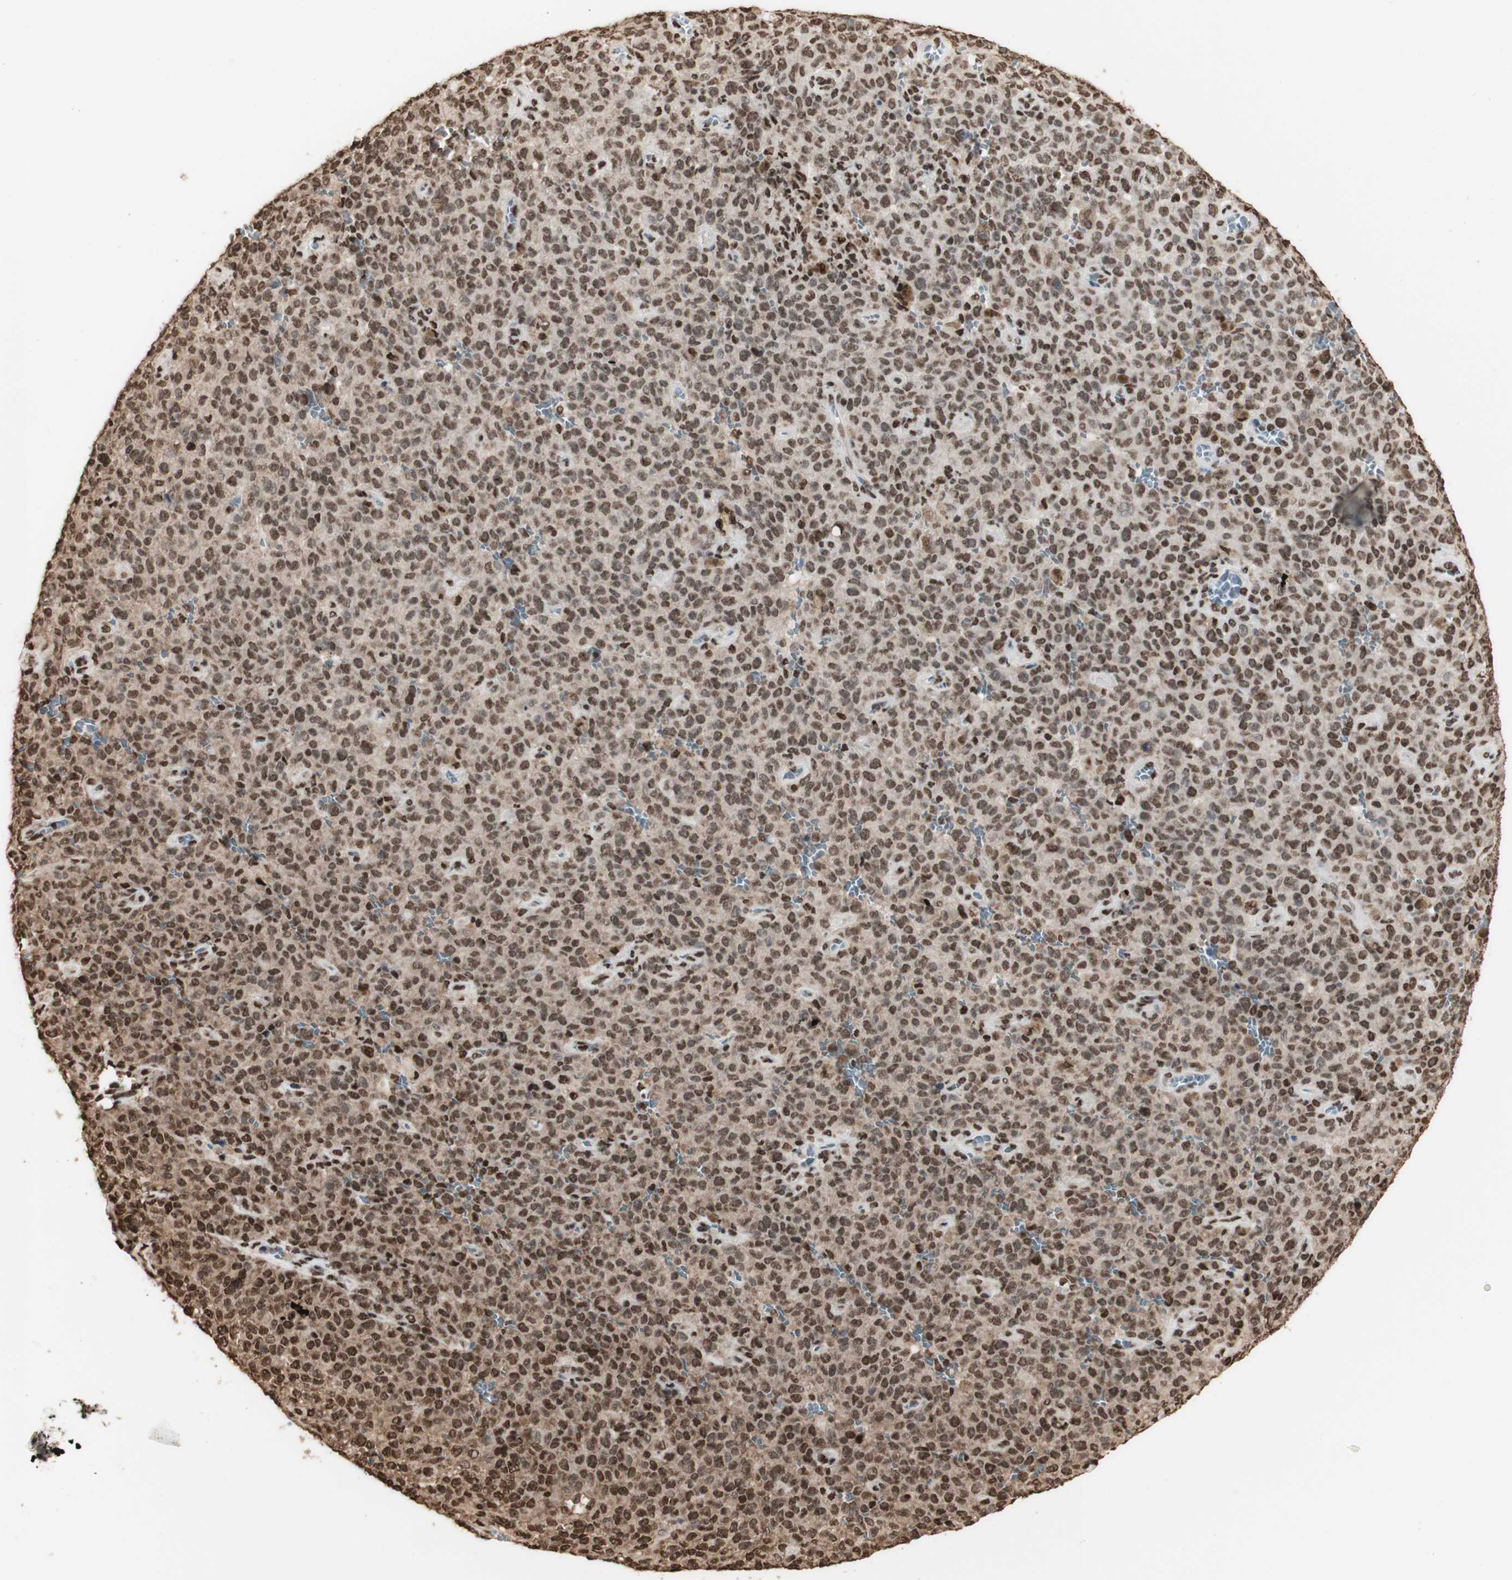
{"staining": {"intensity": "strong", "quantity": ">75%", "location": "nuclear"}, "tissue": "melanoma", "cell_type": "Tumor cells", "image_type": "cancer", "snomed": [{"axis": "morphology", "description": "Malignant melanoma, NOS"}, {"axis": "topography", "description": "Skin"}], "caption": "Immunohistochemical staining of melanoma shows high levels of strong nuclear protein staining in approximately >75% of tumor cells.", "gene": "HNRNPA2B1", "patient": {"sex": "female", "age": 82}}